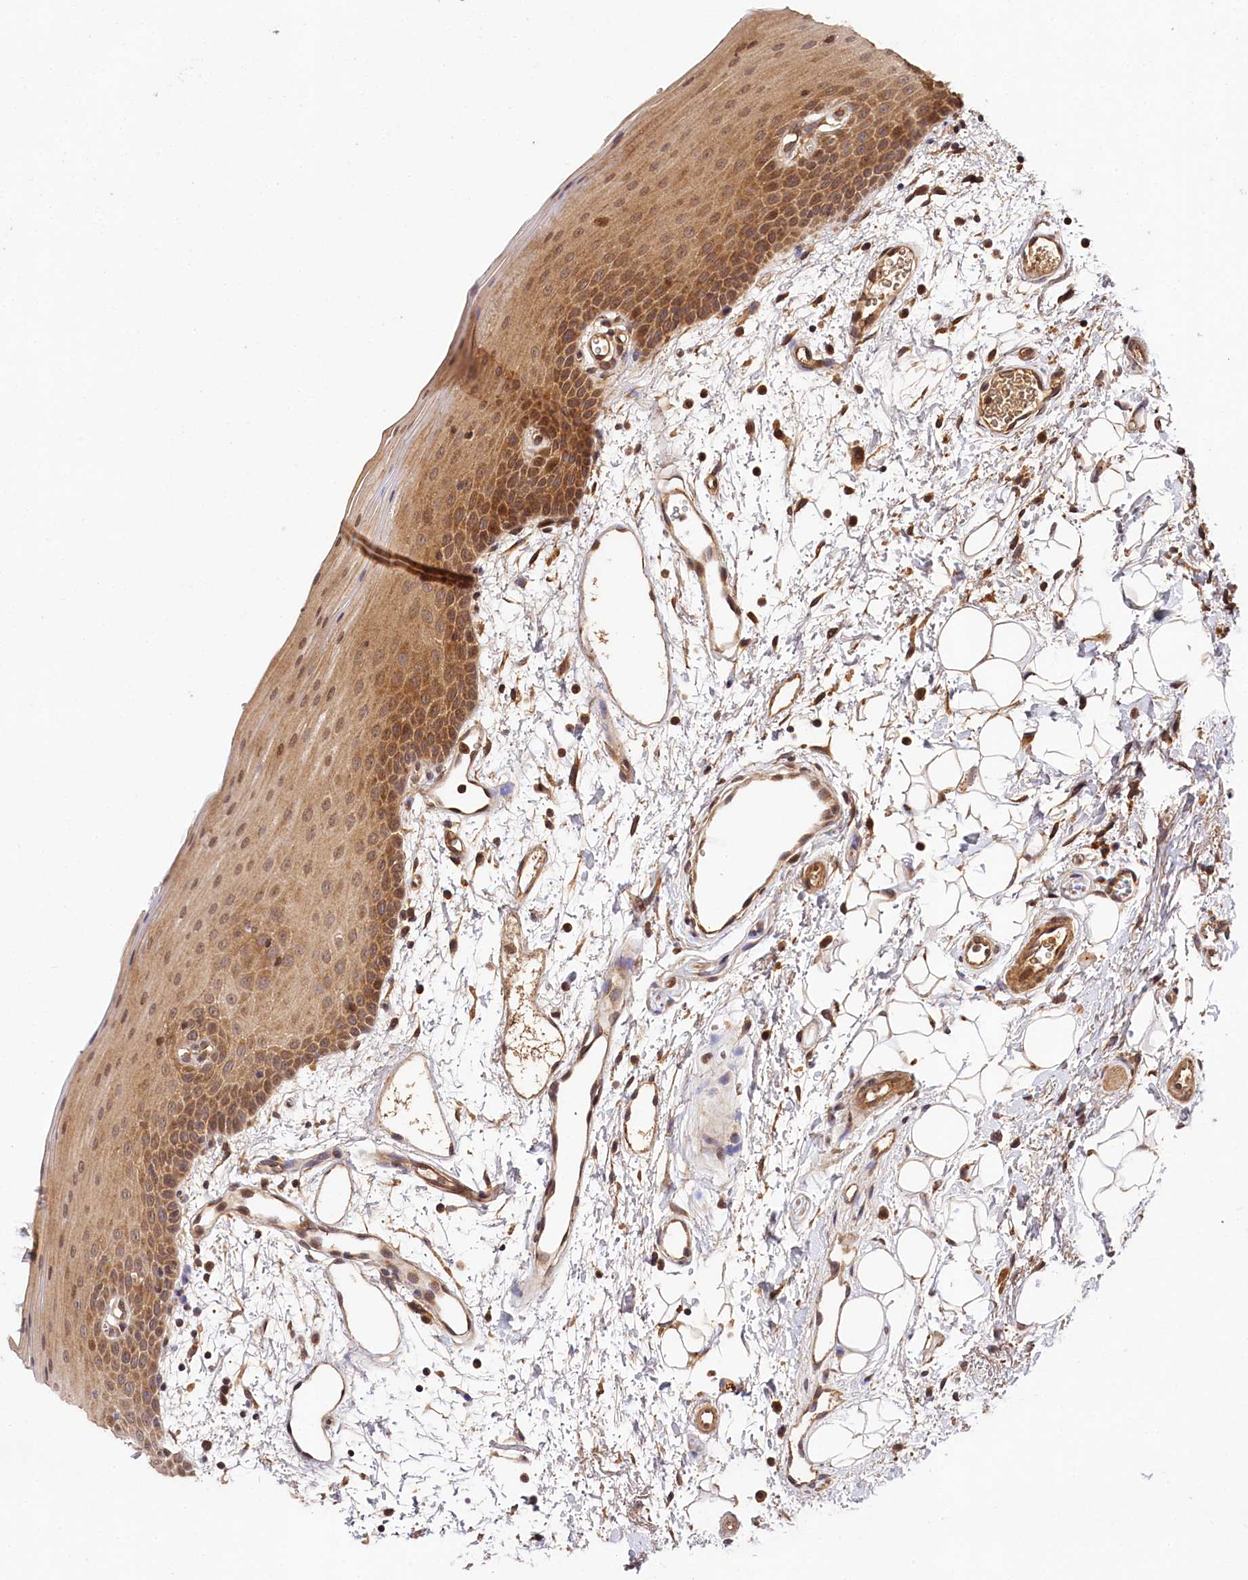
{"staining": {"intensity": "moderate", "quantity": ">75%", "location": "cytoplasmic/membranous,nuclear"}, "tissue": "oral mucosa", "cell_type": "Squamous epithelial cells", "image_type": "normal", "snomed": [{"axis": "morphology", "description": "Normal tissue, NOS"}, {"axis": "topography", "description": "Oral tissue"}], "caption": "Benign oral mucosa displays moderate cytoplasmic/membranous,nuclear positivity in about >75% of squamous epithelial cells.", "gene": "MCF2L2", "patient": {"sex": "male", "age": 68}}